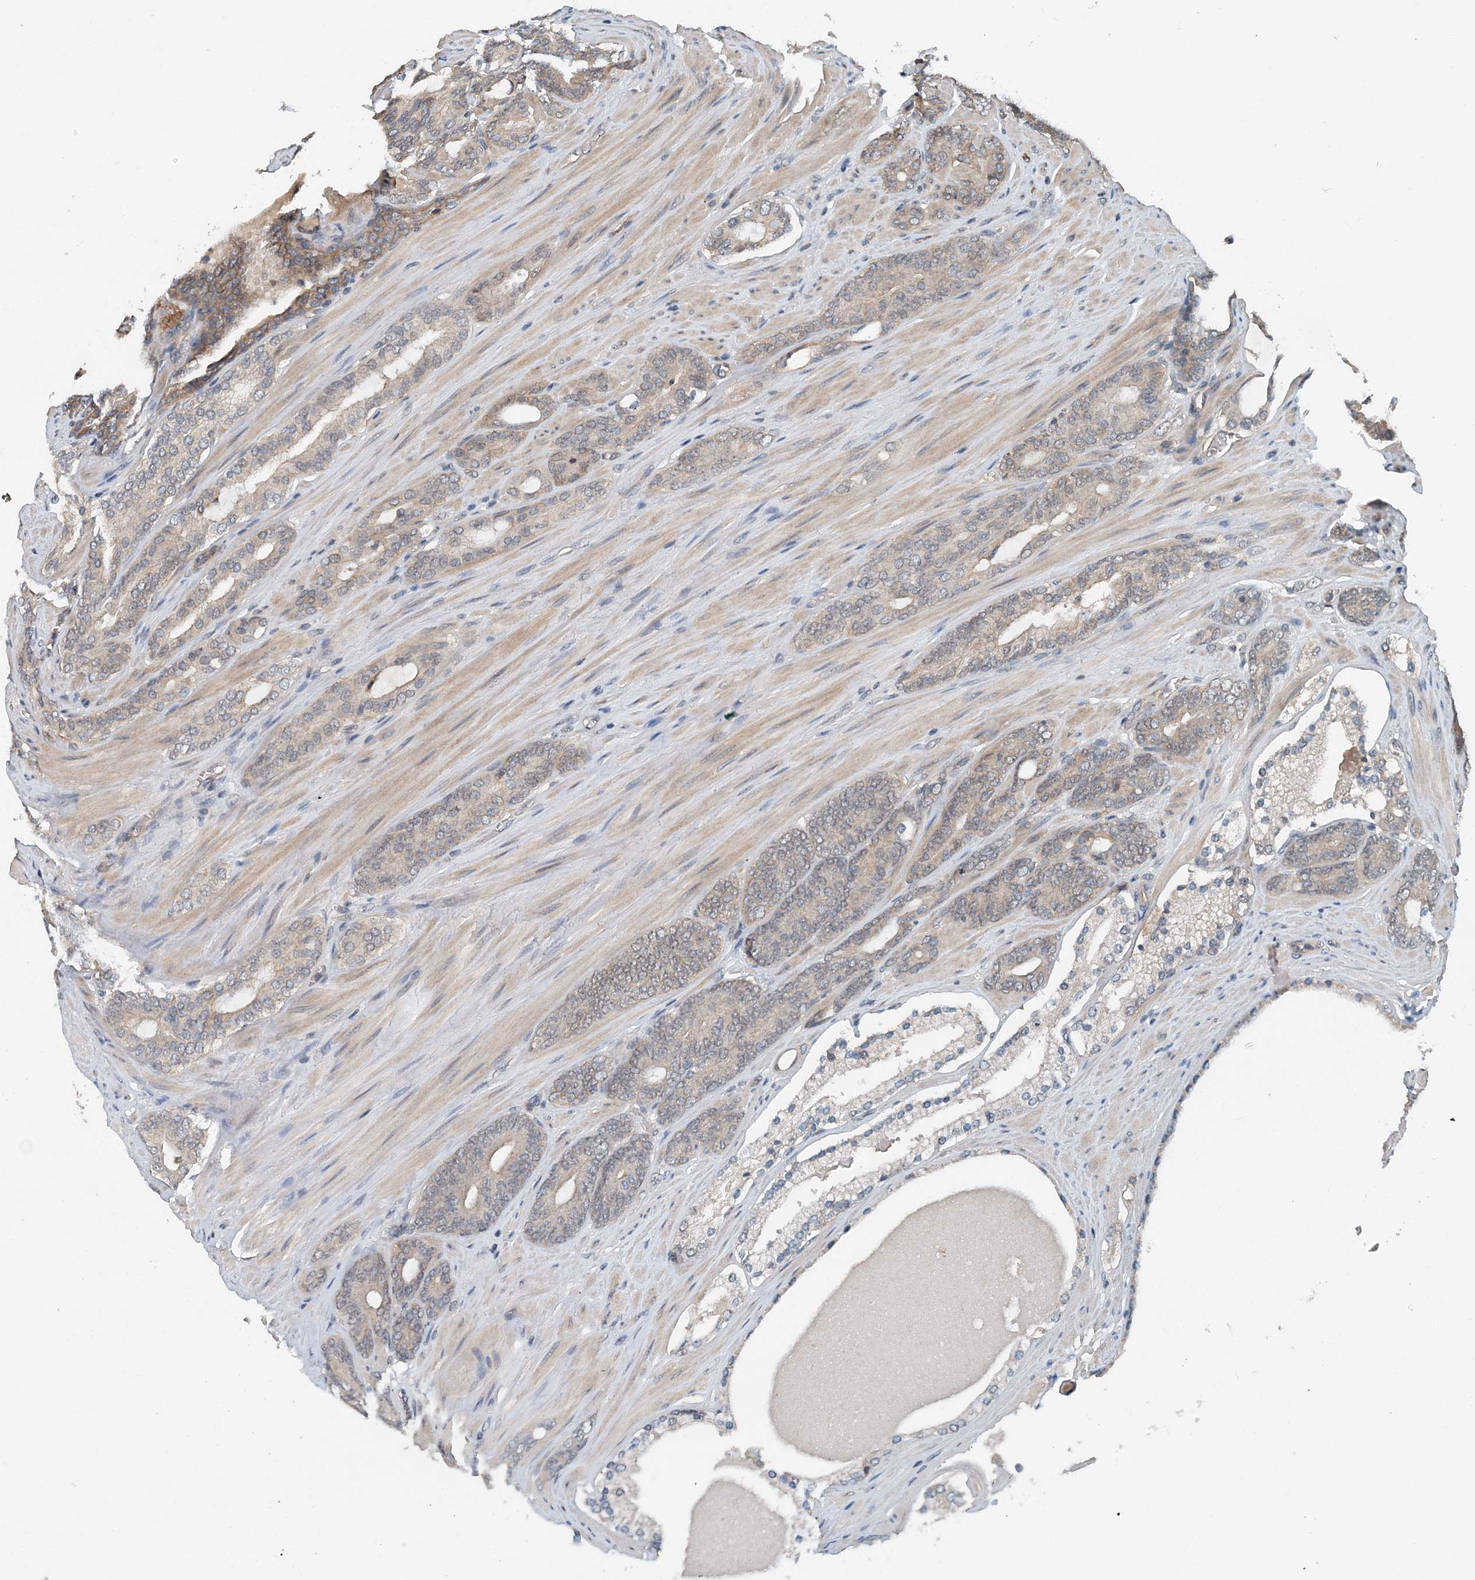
{"staining": {"intensity": "weak", "quantity": "<25%", "location": "cytoplasmic/membranous"}, "tissue": "prostate cancer", "cell_type": "Tumor cells", "image_type": "cancer", "snomed": [{"axis": "morphology", "description": "Adenocarcinoma, Low grade"}, {"axis": "topography", "description": "Prostate"}], "caption": "A high-resolution histopathology image shows IHC staining of prostate cancer (low-grade adenocarcinoma), which exhibits no significant staining in tumor cells.", "gene": "SMPD3", "patient": {"sex": "male", "age": 63}}